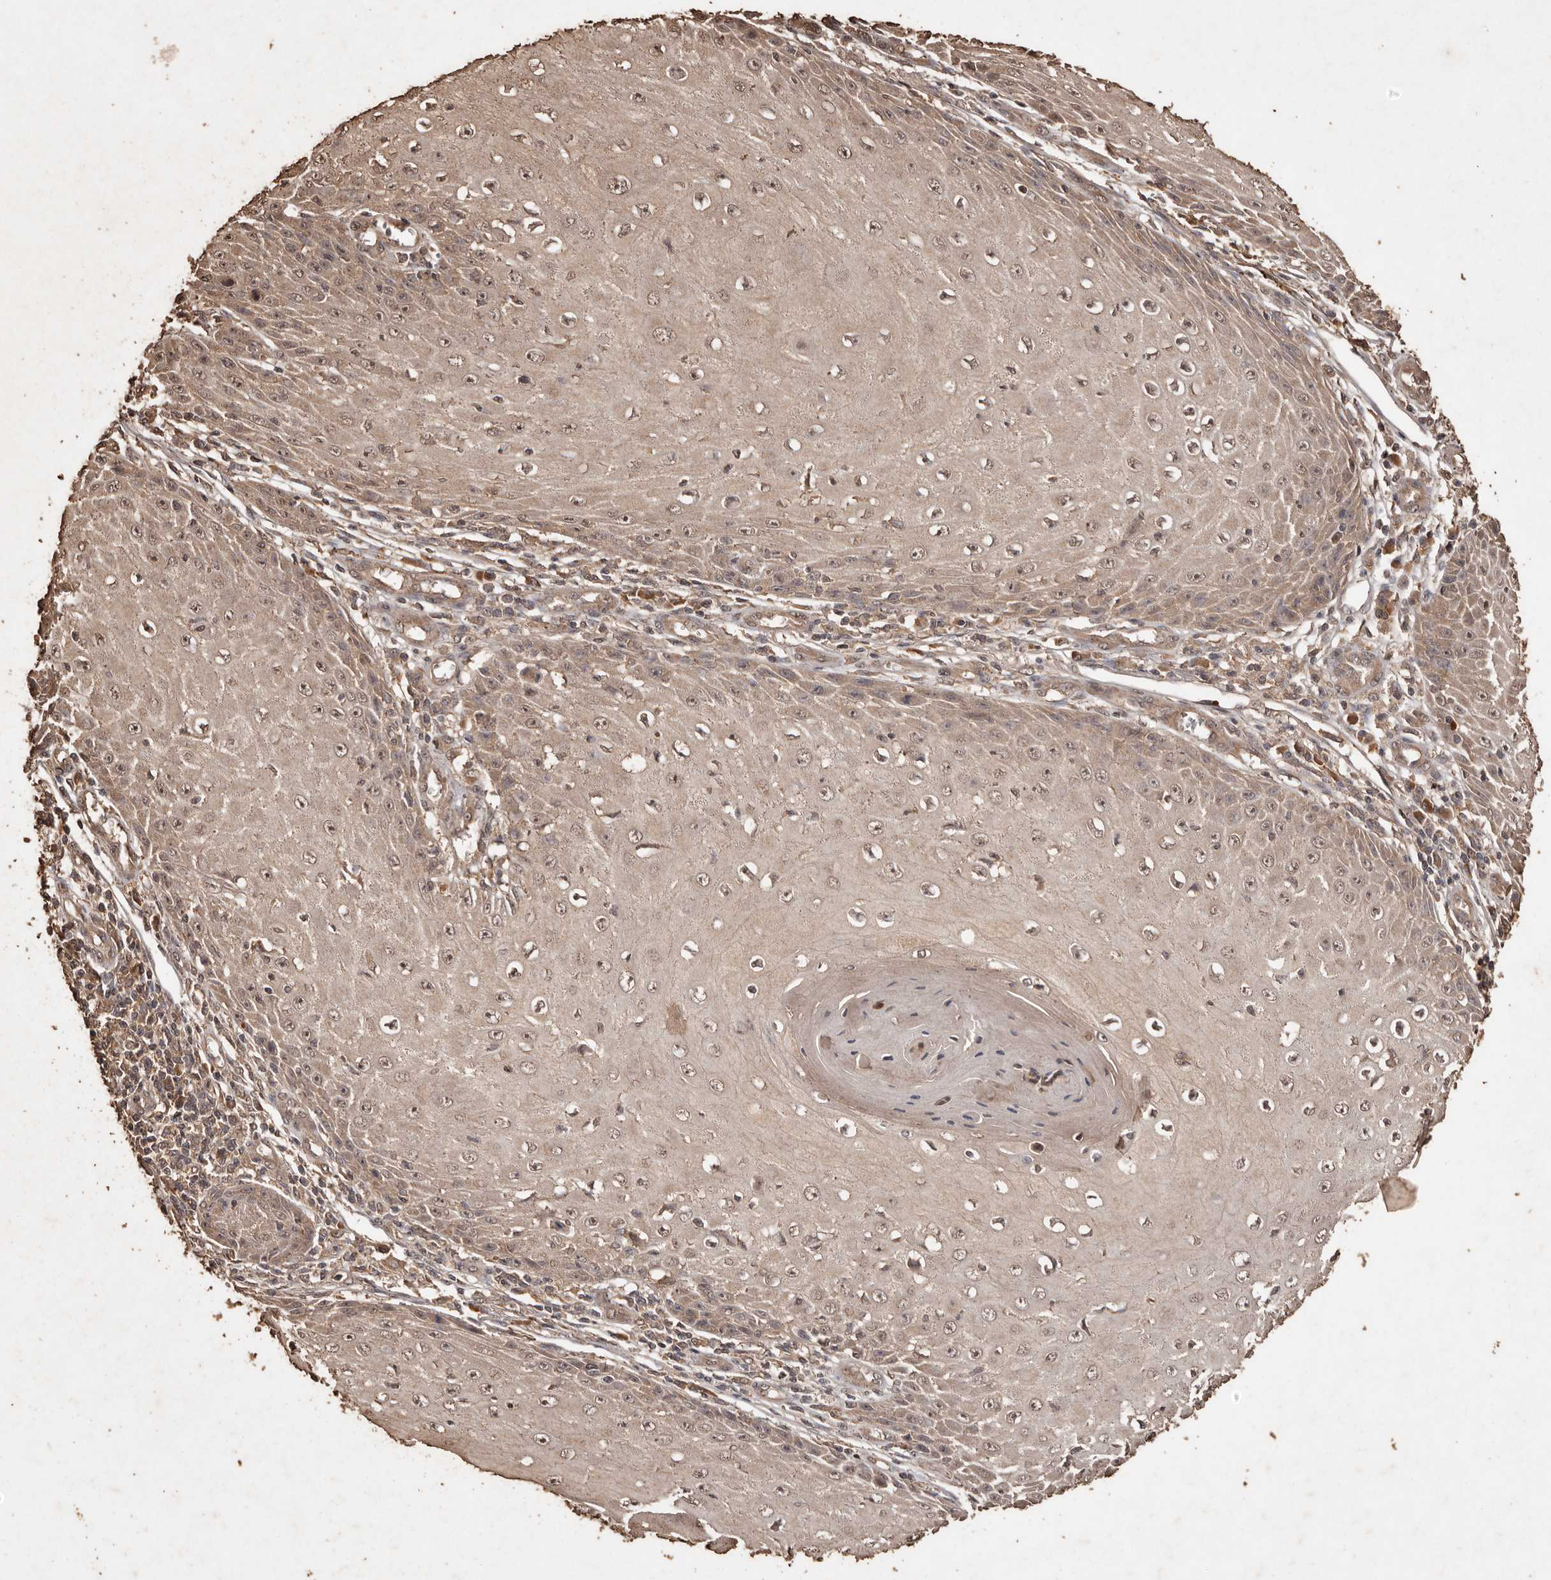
{"staining": {"intensity": "weak", "quantity": ">75%", "location": "cytoplasmic/membranous,nuclear"}, "tissue": "skin cancer", "cell_type": "Tumor cells", "image_type": "cancer", "snomed": [{"axis": "morphology", "description": "Squamous cell carcinoma, NOS"}, {"axis": "topography", "description": "Skin"}], "caption": "Tumor cells reveal low levels of weak cytoplasmic/membranous and nuclear expression in about >75% of cells in squamous cell carcinoma (skin).", "gene": "PKDCC", "patient": {"sex": "female", "age": 73}}